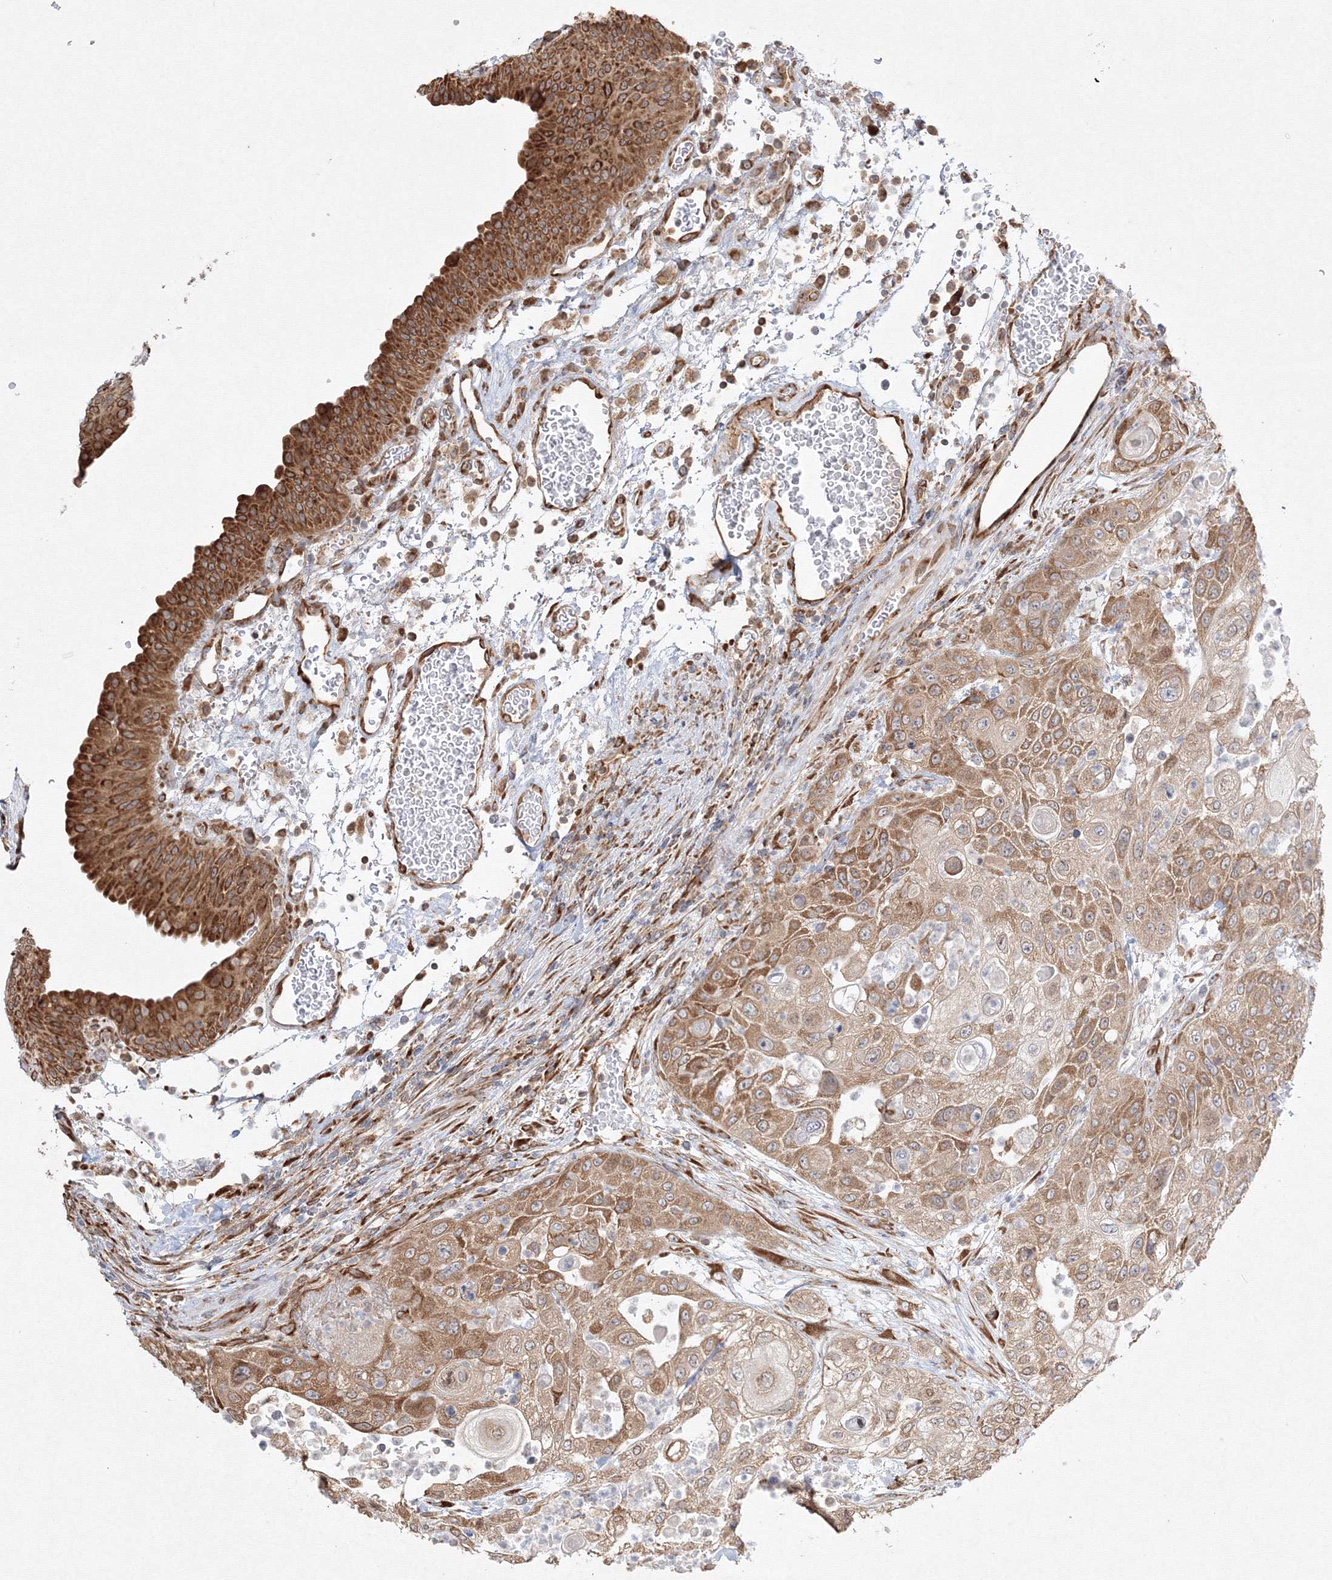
{"staining": {"intensity": "moderate", "quantity": ">75%", "location": "cytoplasmic/membranous"}, "tissue": "urothelial cancer", "cell_type": "Tumor cells", "image_type": "cancer", "snomed": [{"axis": "morphology", "description": "Urothelial carcinoma, High grade"}, {"axis": "topography", "description": "Urinary bladder"}], "caption": "Protein staining of urothelial cancer tissue demonstrates moderate cytoplasmic/membranous positivity in approximately >75% of tumor cells. (DAB (3,3'-diaminobenzidine) = brown stain, brightfield microscopy at high magnification).", "gene": "FBXL8", "patient": {"sex": "female", "age": 79}}